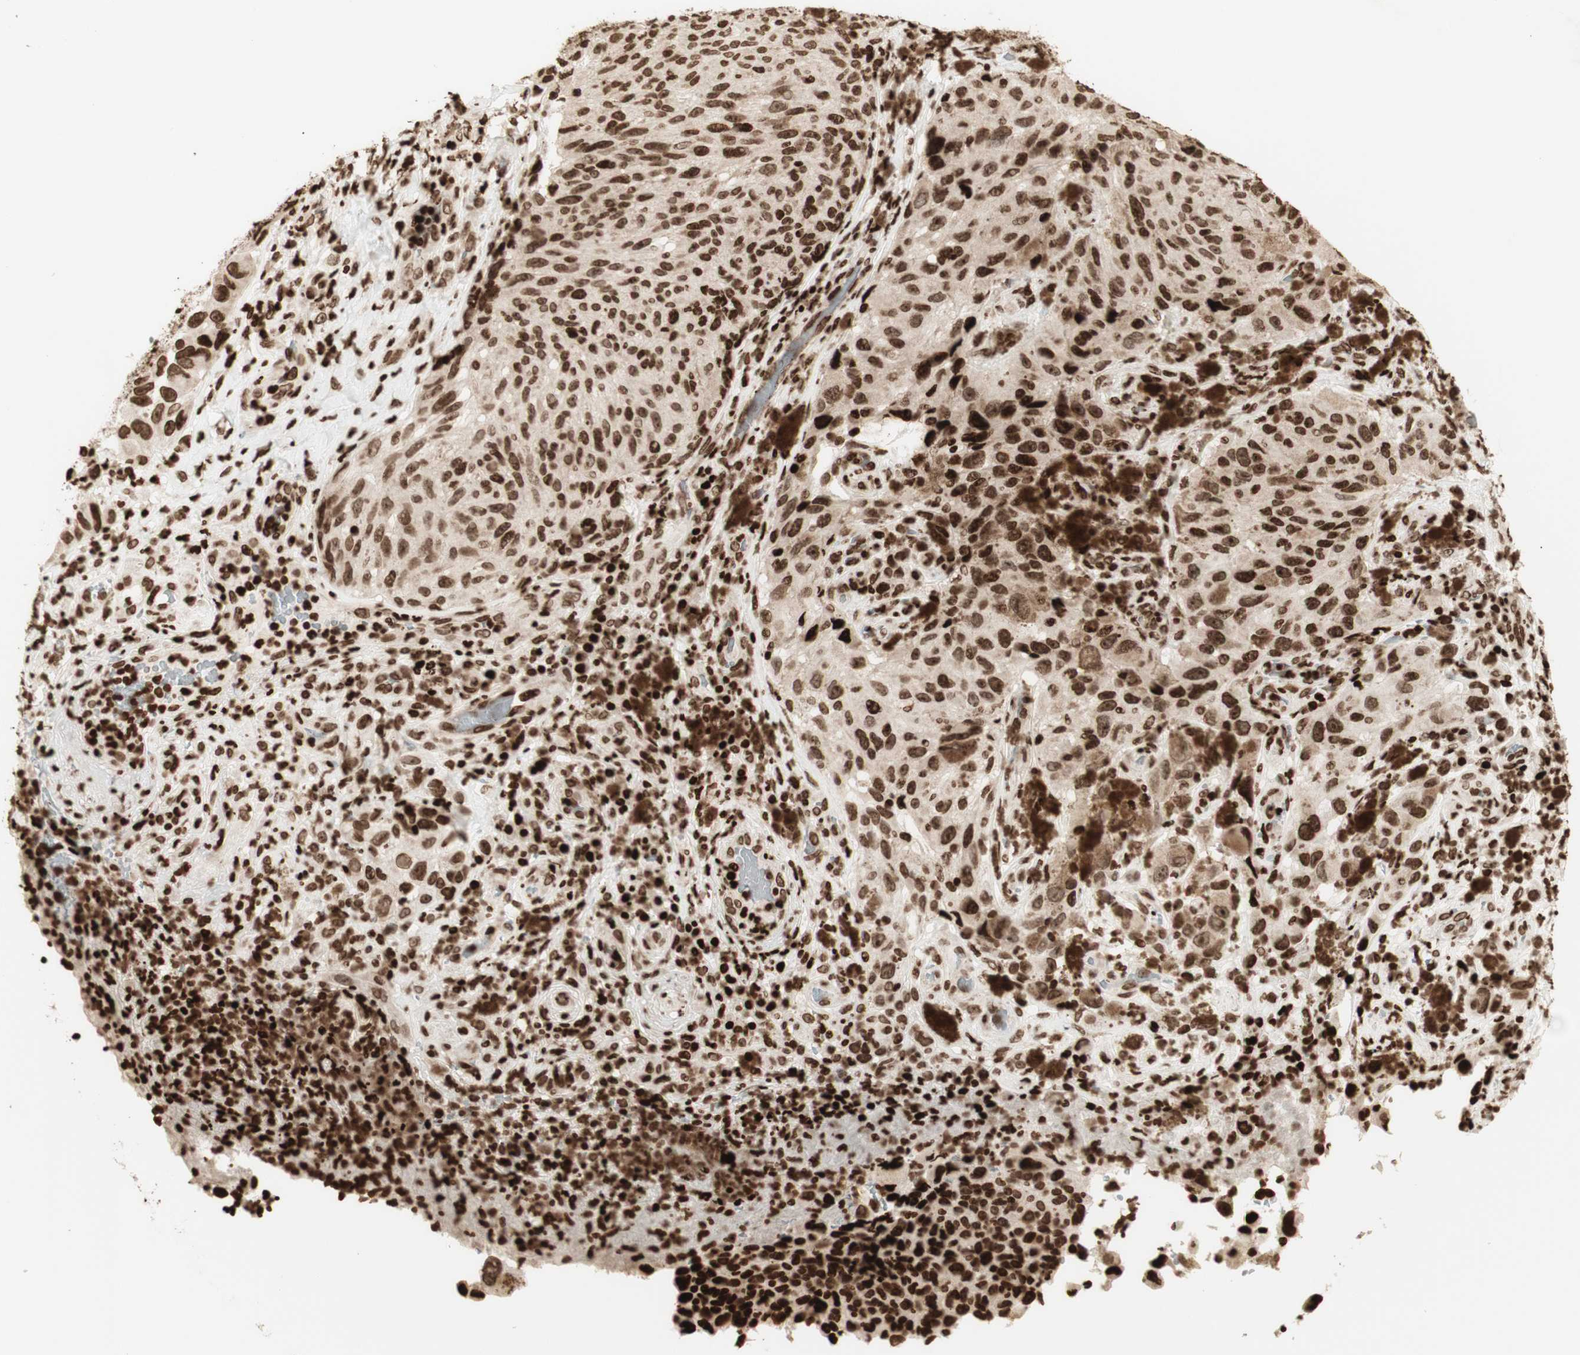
{"staining": {"intensity": "strong", "quantity": ">75%", "location": "cytoplasmic/membranous,nuclear"}, "tissue": "melanoma", "cell_type": "Tumor cells", "image_type": "cancer", "snomed": [{"axis": "morphology", "description": "Malignant melanoma, NOS"}, {"axis": "topography", "description": "Skin"}], "caption": "Immunohistochemistry (IHC) staining of melanoma, which reveals high levels of strong cytoplasmic/membranous and nuclear staining in about >75% of tumor cells indicating strong cytoplasmic/membranous and nuclear protein positivity. The staining was performed using DAB (3,3'-diaminobenzidine) (brown) for protein detection and nuclei were counterstained in hematoxylin (blue).", "gene": "NCAPD2", "patient": {"sex": "female", "age": 73}}